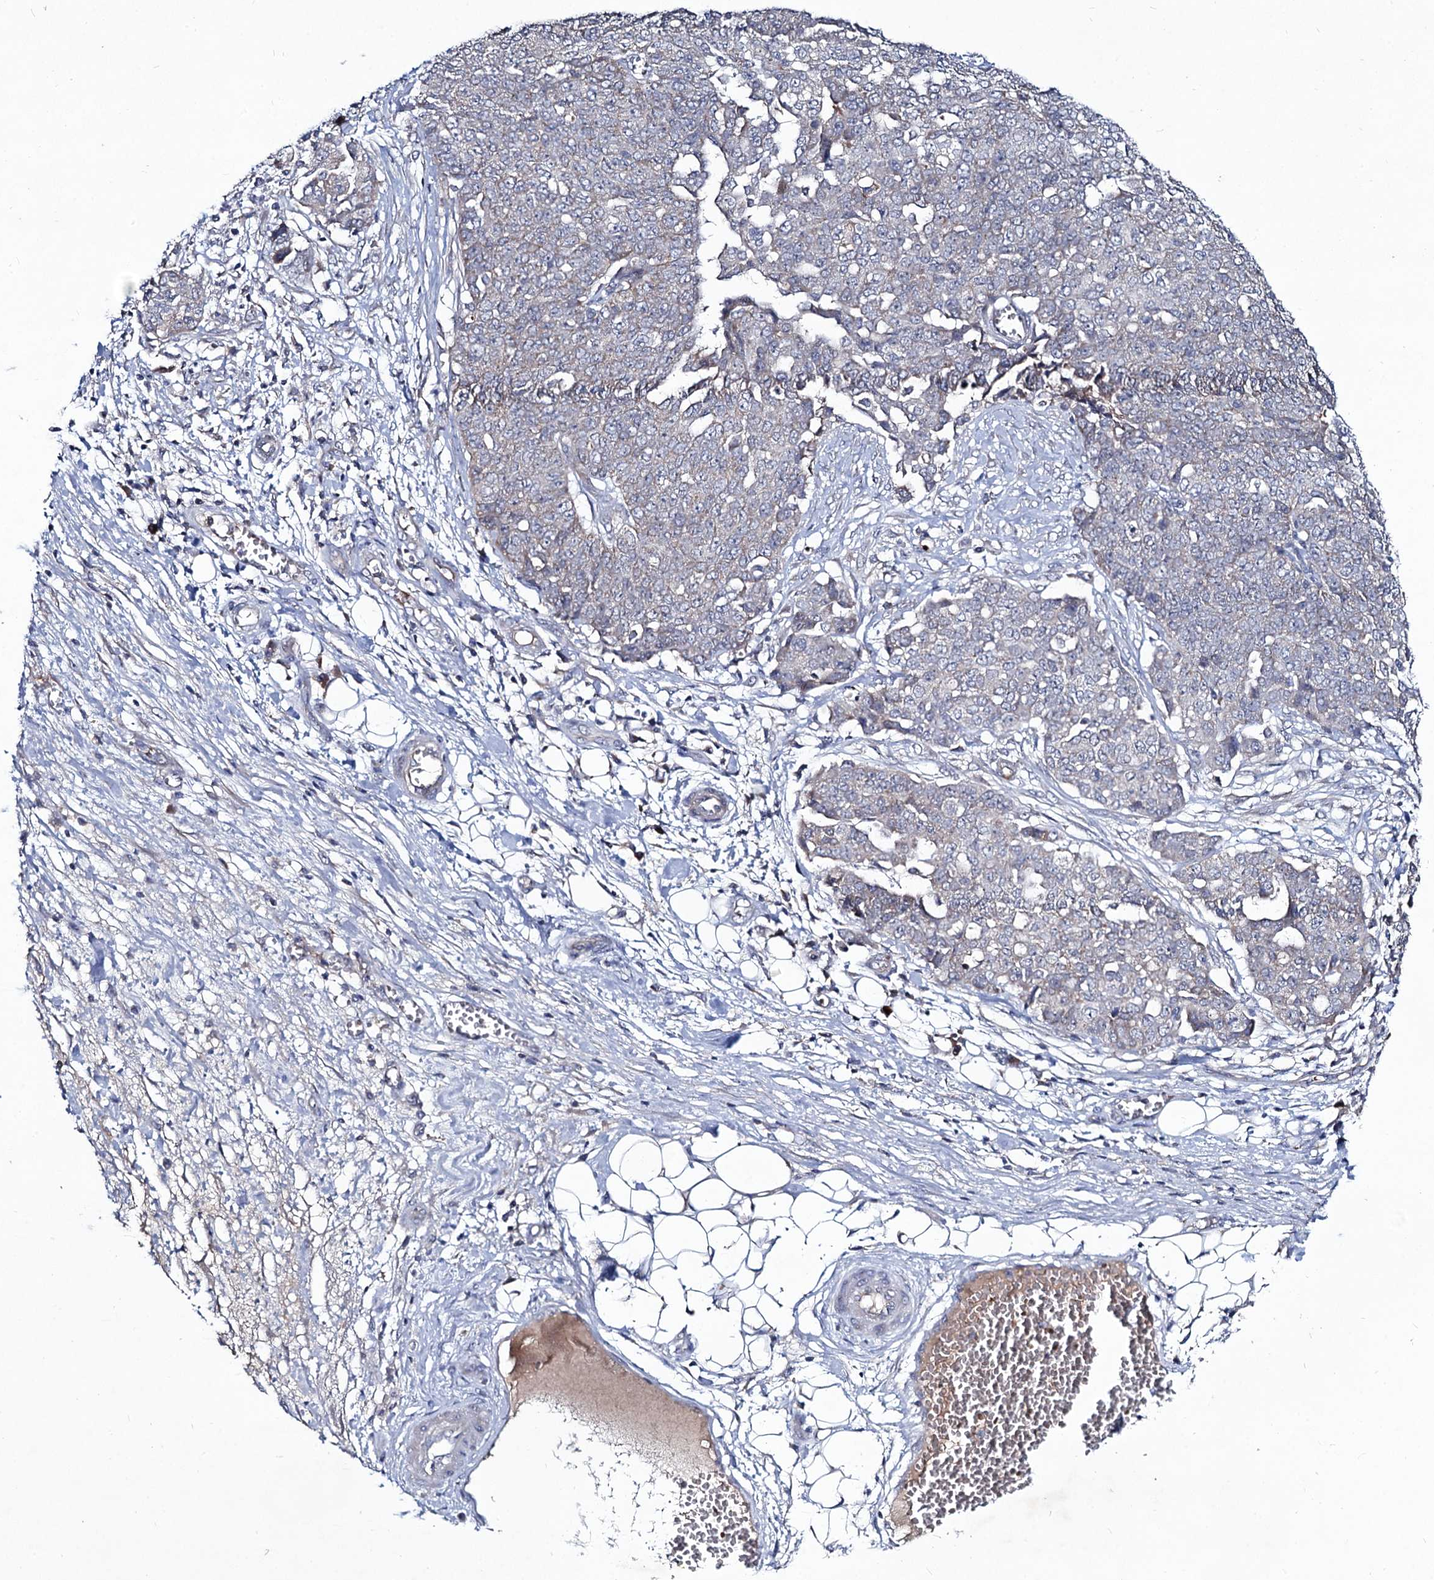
{"staining": {"intensity": "negative", "quantity": "none", "location": "none"}, "tissue": "ovarian cancer", "cell_type": "Tumor cells", "image_type": "cancer", "snomed": [{"axis": "morphology", "description": "Cystadenocarcinoma, serous, NOS"}, {"axis": "topography", "description": "Soft tissue"}, {"axis": "topography", "description": "Ovary"}], "caption": "The image displays no staining of tumor cells in ovarian cancer (serous cystadenocarcinoma). (Brightfield microscopy of DAB (3,3'-diaminobenzidine) IHC at high magnification).", "gene": "RNF6", "patient": {"sex": "female", "age": 57}}